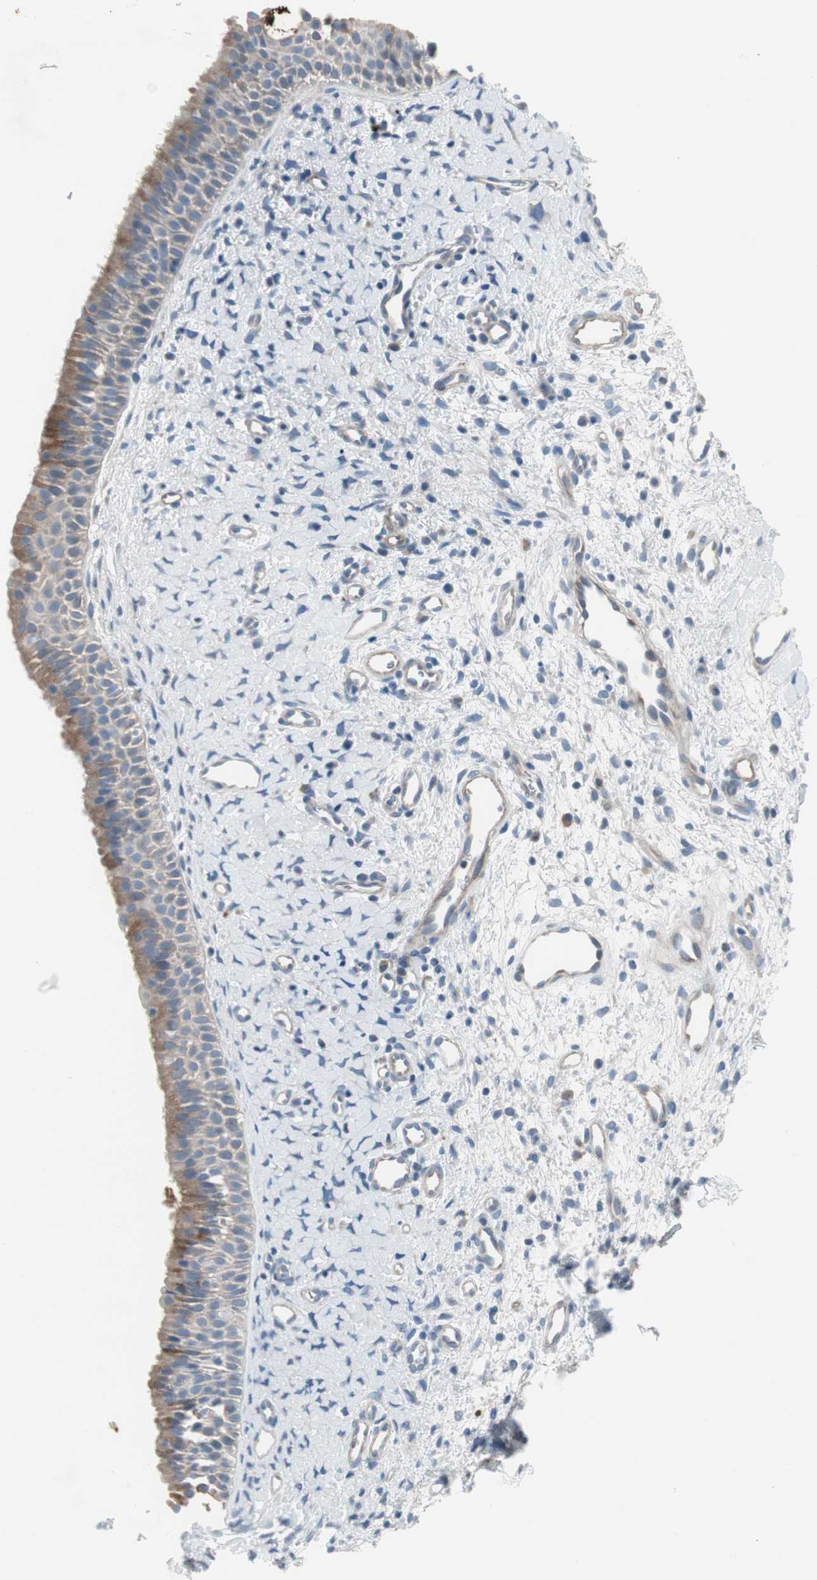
{"staining": {"intensity": "moderate", "quantity": "25%-75%", "location": "cytoplasmic/membranous"}, "tissue": "nasopharynx", "cell_type": "Respiratory epithelial cells", "image_type": "normal", "snomed": [{"axis": "morphology", "description": "Normal tissue, NOS"}, {"axis": "topography", "description": "Nasopharynx"}], "caption": "DAB immunohistochemical staining of benign nasopharynx exhibits moderate cytoplasmic/membranous protein positivity in about 25%-75% of respiratory epithelial cells.", "gene": "PIGR", "patient": {"sex": "male", "age": 22}}